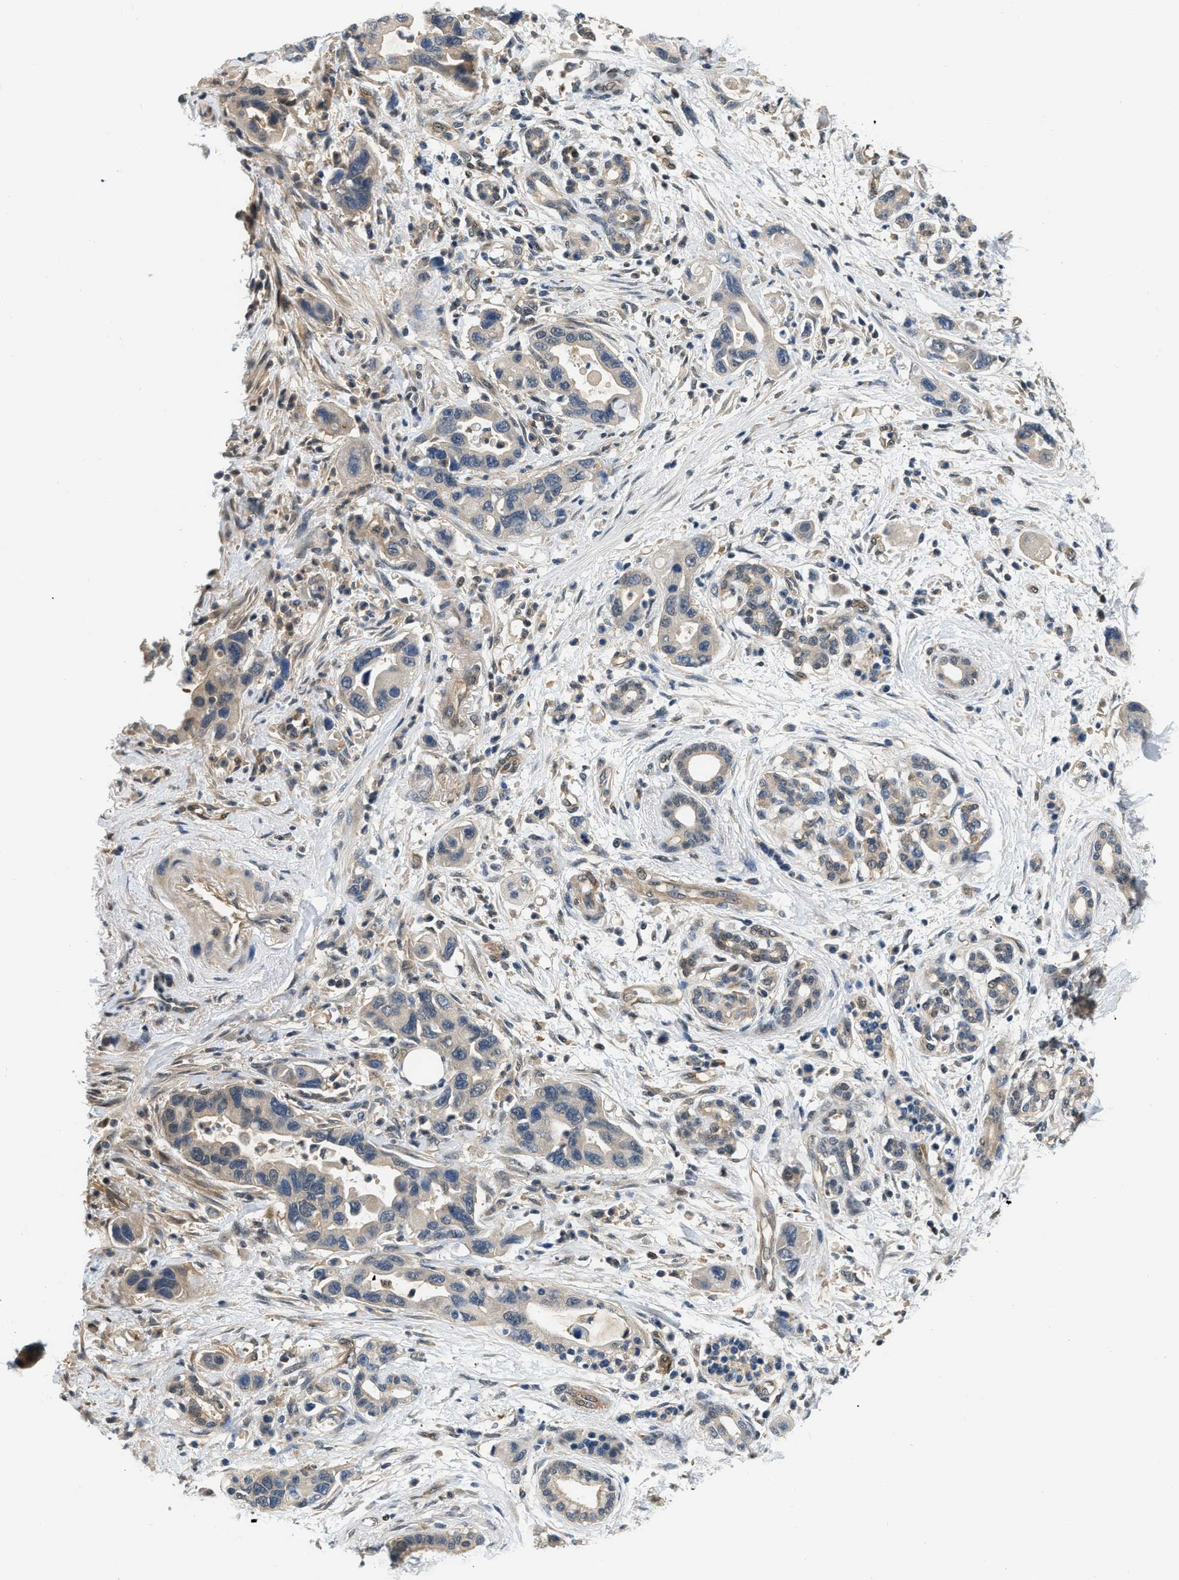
{"staining": {"intensity": "weak", "quantity": "<25%", "location": "cytoplasmic/membranous"}, "tissue": "pancreatic cancer", "cell_type": "Tumor cells", "image_type": "cancer", "snomed": [{"axis": "morphology", "description": "Normal tissue, NOS"}, {"axis": "morphology", "description": "Adenocarcinoma, NOS"}, {"axis": "topography", "description": "Pancreas"}], "caption": "A histopathology image of adenocarcinoma (pancreatic) stained for a protein exhibits no brown staining in tumor cells.", "gene": "EIF4EBP2", "patient": {"sex": "female", "age": 71}}